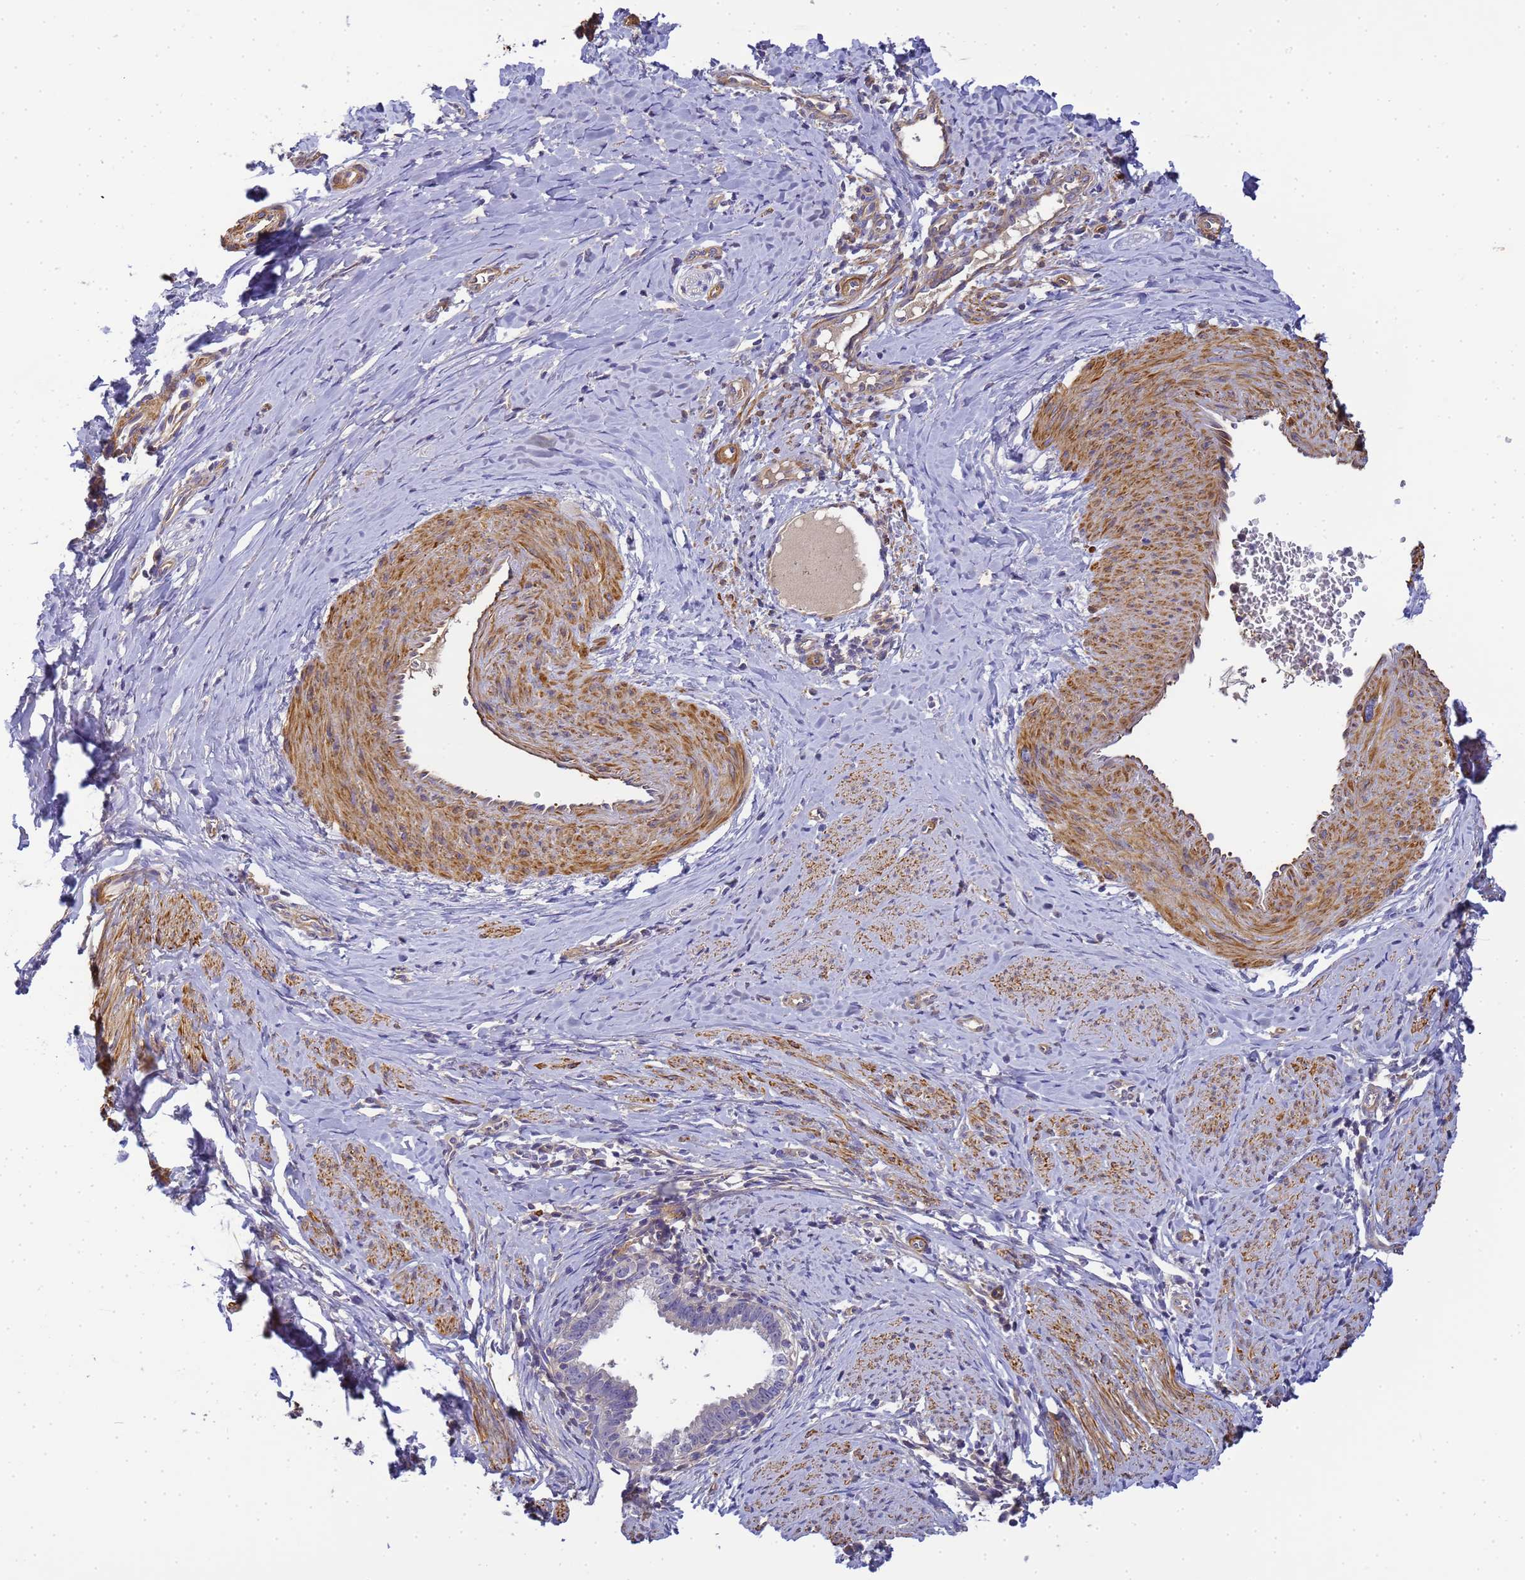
{"staining": {"intensity": "negative", "quantity": "none", "location": "none"}, "tissue": "cervical cancer", "cell_type": "Tumor cells", "image_type": "cancer", "snomed": [{"axis": "morphology", "description": "Adenocarcinoma, NOS"}, {"axis": "topography", "description": "Cervix"}], "caption": "Histopathology image shows no protein expression in tumor cells of cervical cancer tissue.", "gene": "MYL12A", "patient": {"sex": "female", "age": 36}}